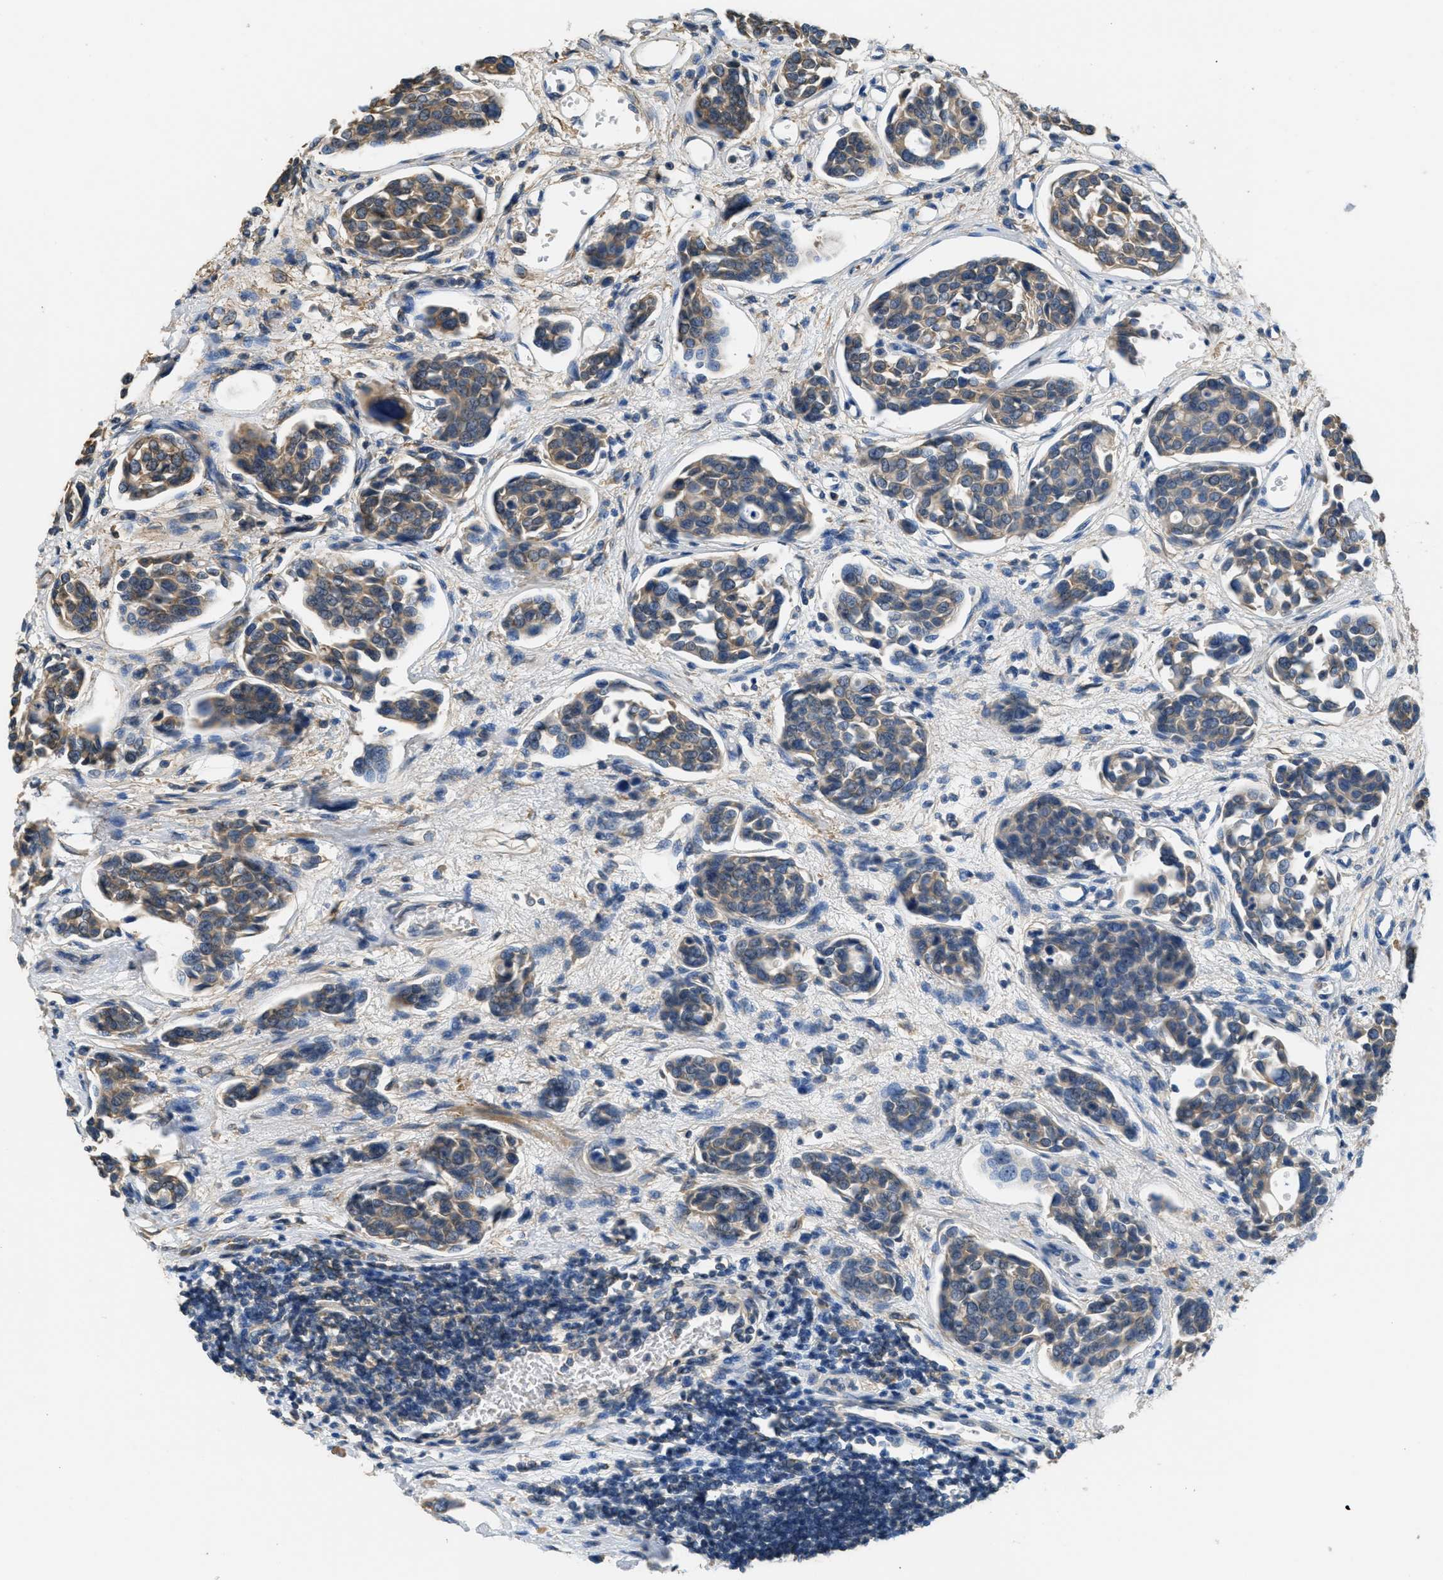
{"staining": {"intensity": "moderate", "quantity": "25%-75%", "location": "cytoplasmic/membranous"}, "tissue": "urothelial cancer", "cell_type": "Tumor cells", "image_type": "cancer", "snomed": [{"axis": "morphology", "description": "Urothelial carcinoma, High grade"}, {"axis": "topography", "description": "Urinary bladder"}], "caption": "Immunohistochemistry of human urothelial cancer demonstrates medium levels of moderate cytoplasmic/membranous staining in about 25%-75% of tumor cells.", "gene": "THBS2", "patient": {"sex": "male", "age": 78}}